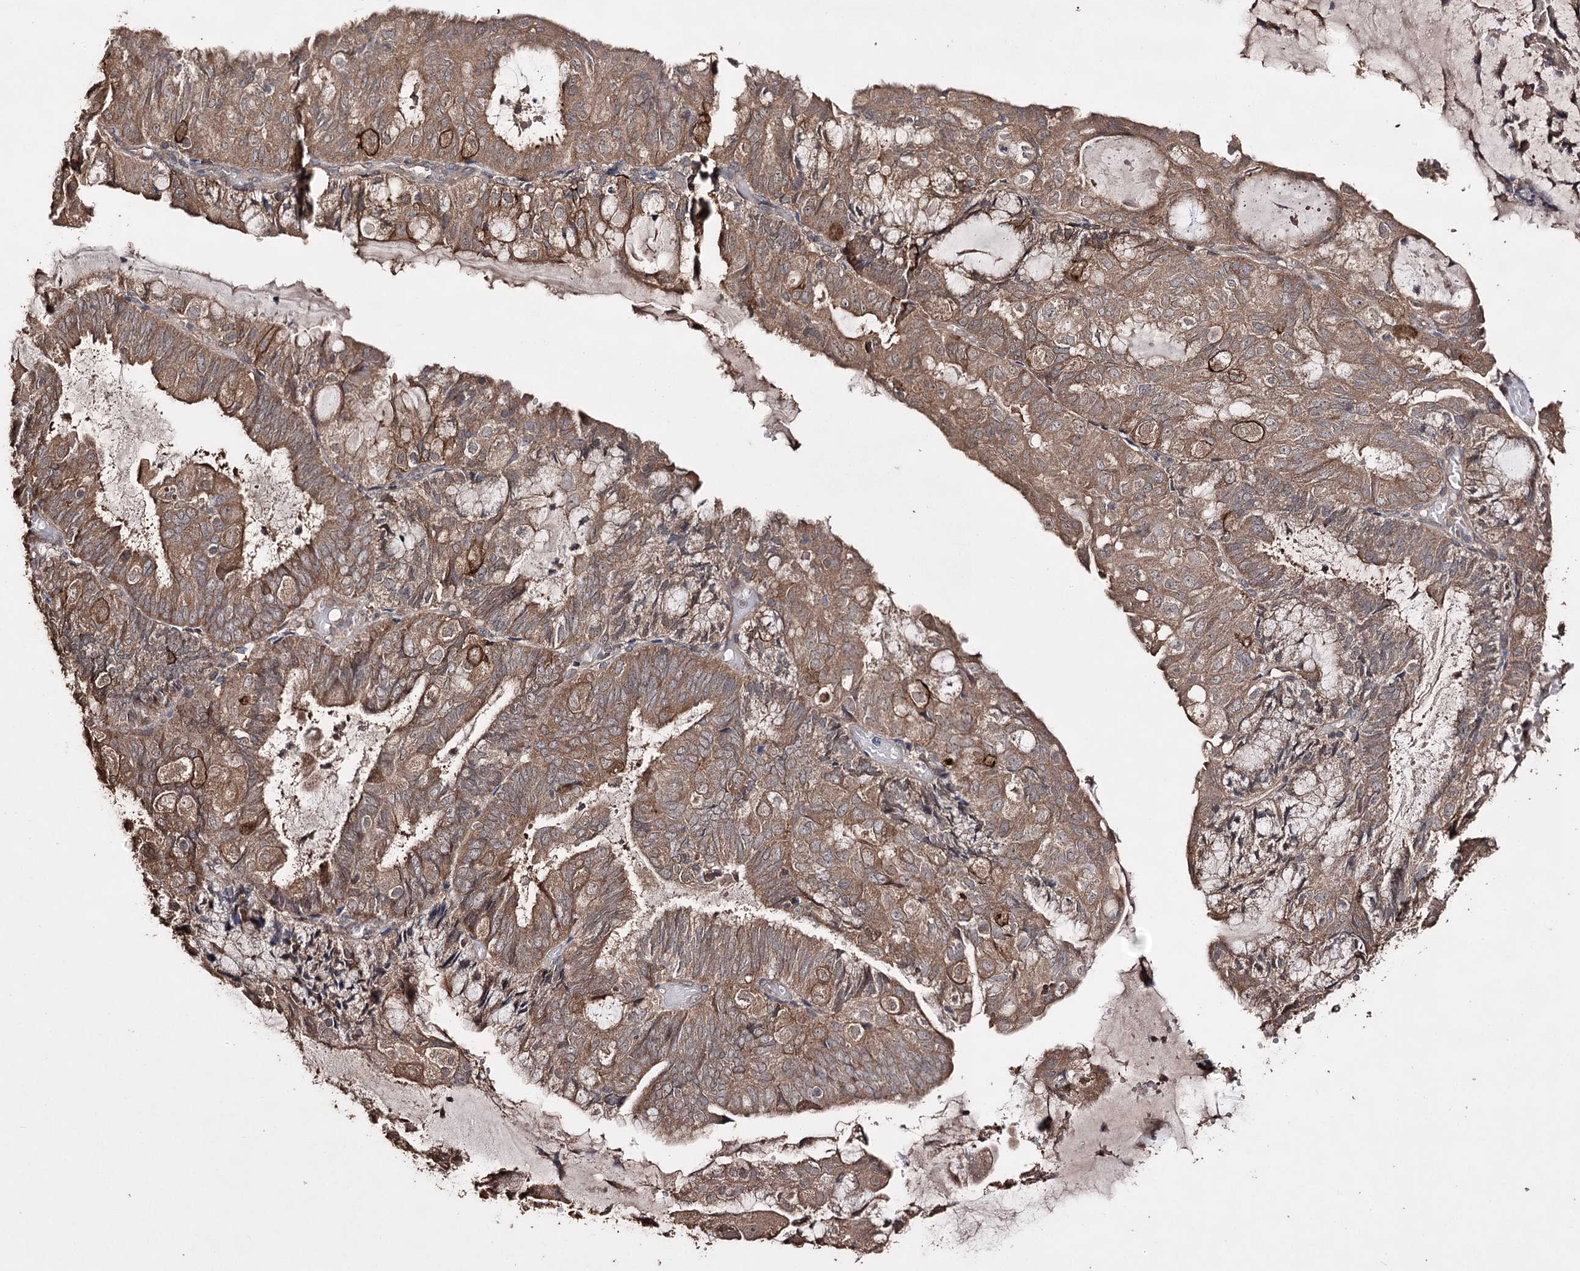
{"staining": {"intensity": "moderate", "quantity": ">75%", "location": "cytoplasmic/membranous"}, "tissue": "endometrial cancer", "cell_type": "Tumor cells", "image_type": "cancer", "snomed": [{"axis": "morphology", "description": "Adenocarcinoma, NOS"}, {"axis": "topography", "description": "Endometrium"}], "caption": "Adenocarcinoma (endometrial) stained with a brown dye shows moderate cytoplasmic/membranous positive positivity in about >75% of tumor cells.", "gene": "ZNF662", "patient": {"sex": "female", "age": 81}}